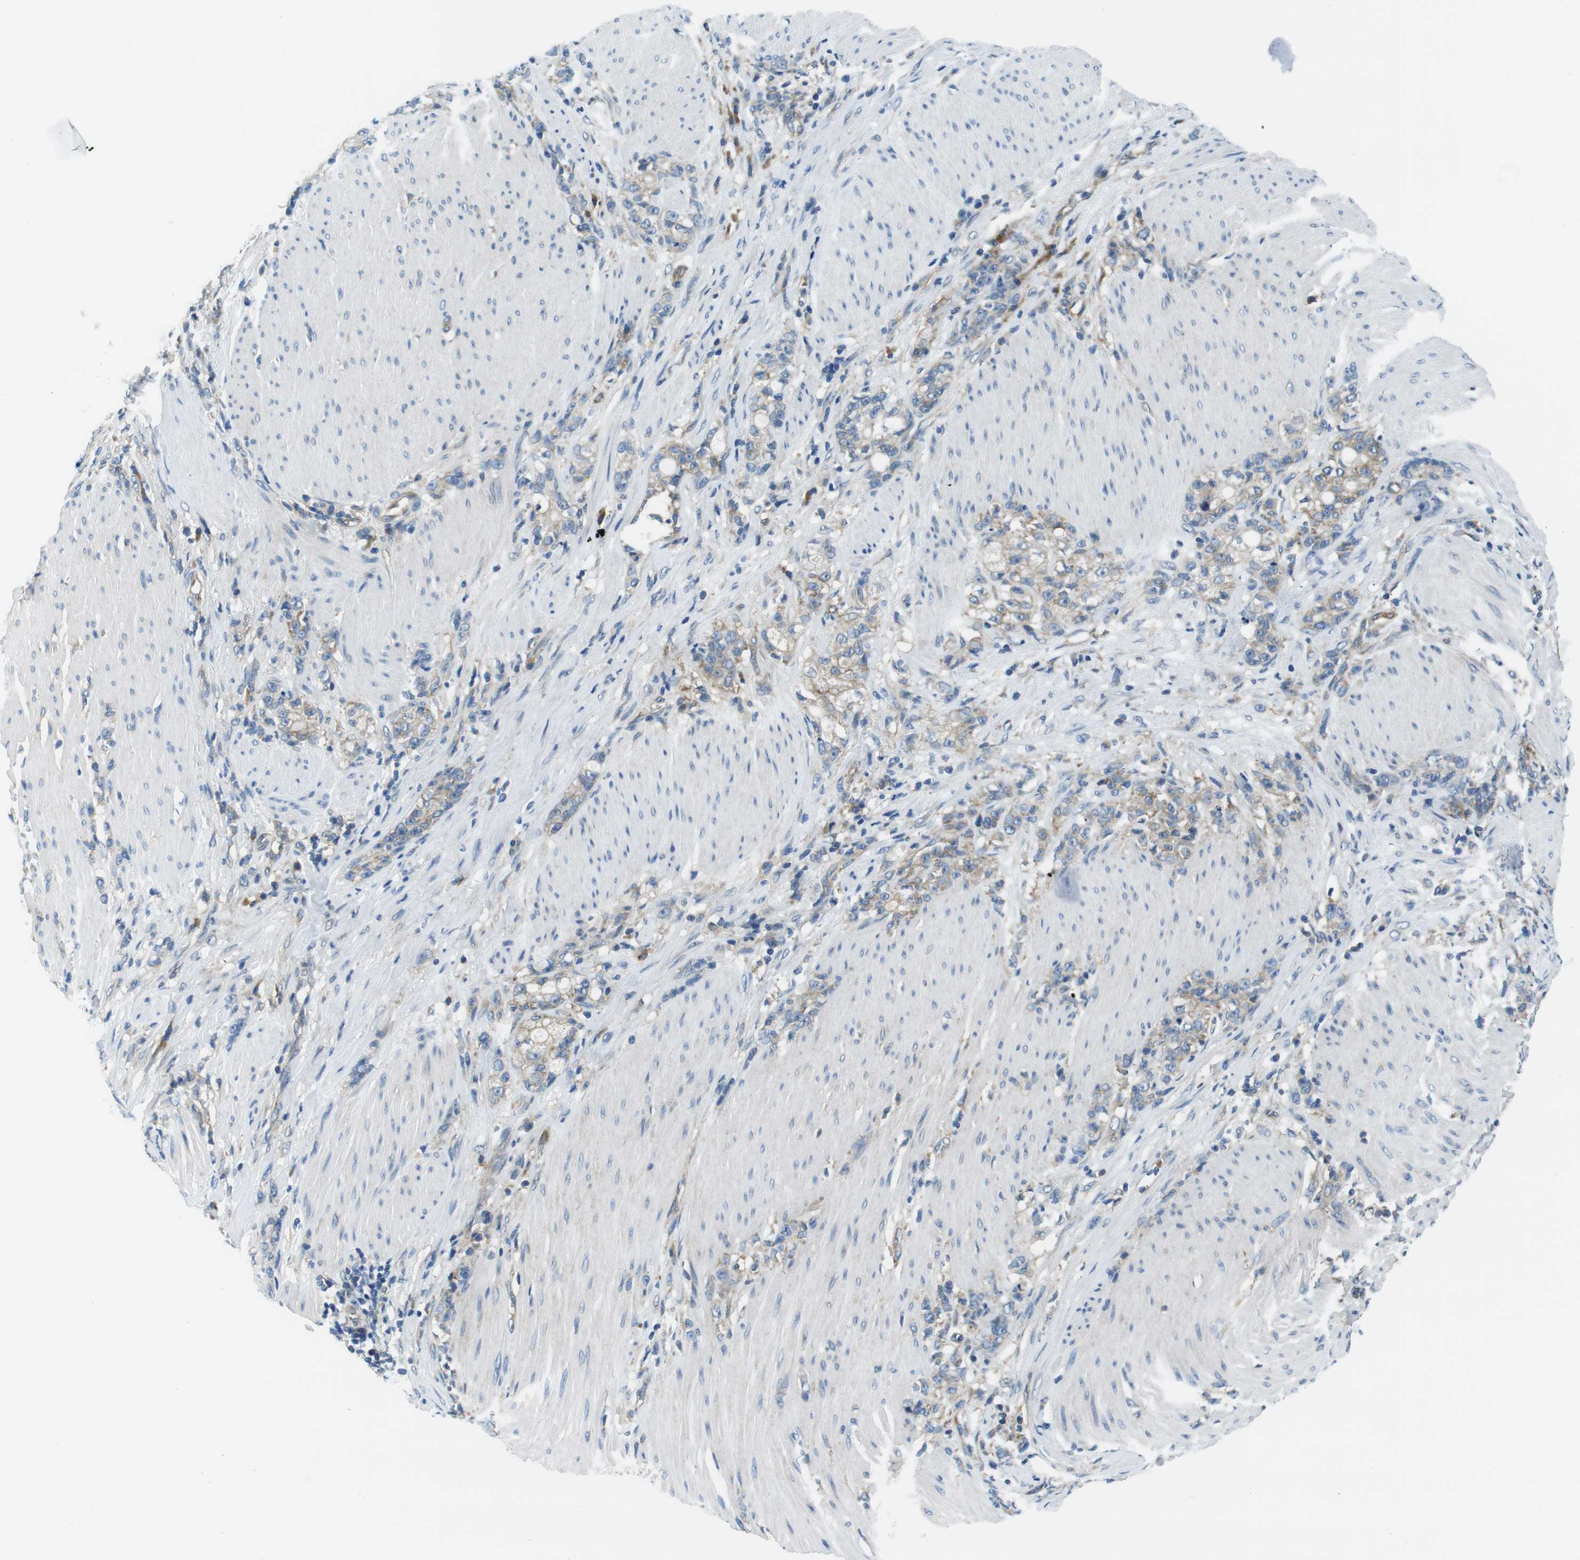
{"staining": {"intensity": "weak", "quantity": ">75%", "location": "cytoplasmic/membranous"}, "tissue": "stomach cancer", "cell_type": "Tumor cells", "image_type": "cancer", "snomed": [{"axis": "morphology", "description": "Adenocarcinoma, NOS"}, {"axis": "topography", "description": "Stomach, lower"}], "caption": "Tumor cells reveal weak cytoplasmic/membranous staining in about >75% of cells in stomach cancer.", "gene": "EIF2B5", "patient": {"sex": "male", "age": 88}}